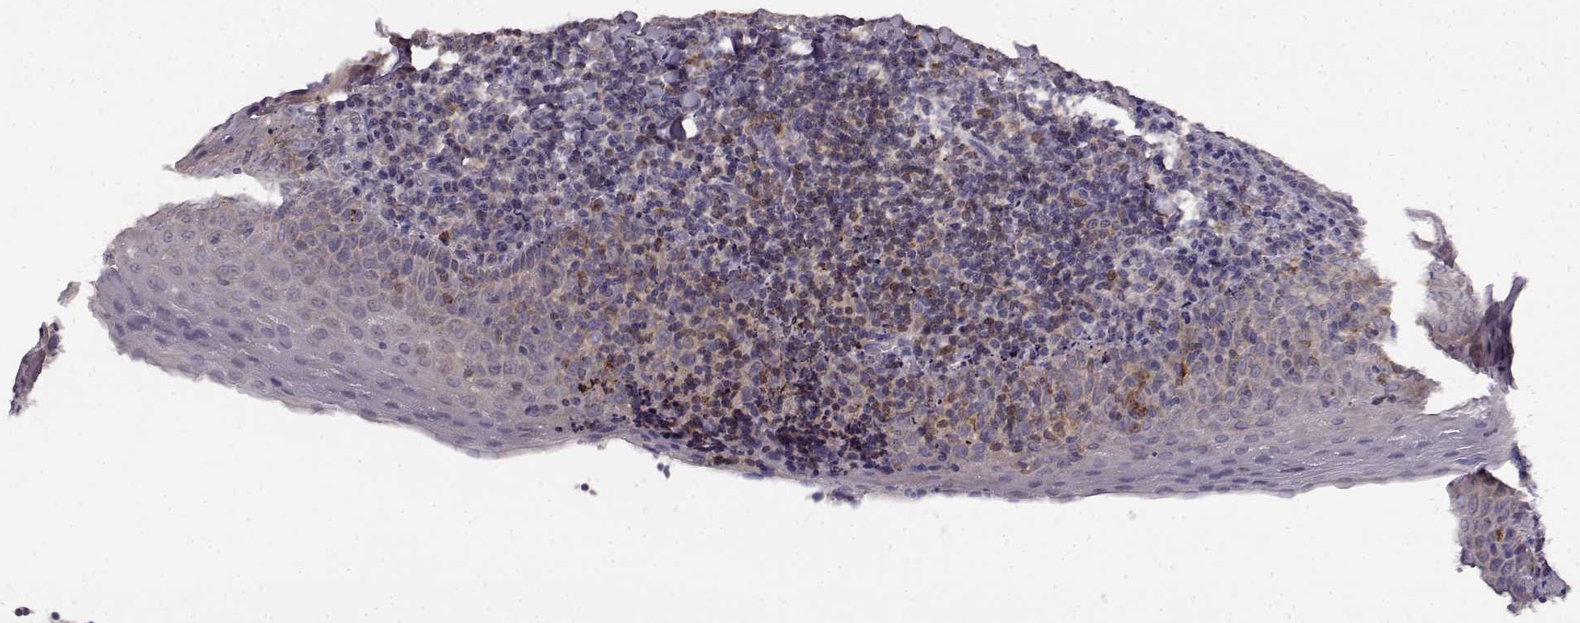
{"staining": {"intensity": "moderate", "quantity": "25%-75%", "location": "cytoplasmic/membranous"}, "tissue": "tonsil", "cell_type": "Germinal center cells", "image_type": "normal", "snomed": [{"axis": "morphology", "description": "Normal tissue, NOS"}, {"axis": "morphology", "description": "Inflammation, NOS"}, {"axis": "topography", "description": "Tonsil"}], "caption": "Protein positivity by immunohistochemistry (IHC) displays moderate cytoplasmic/membranous positivity in about 25%-75% of germinal center cells in benign tonsil. (brown staining indicates protein expression, while blue staining denotes nuclei).", "gene": "SPAG17", "patient": {"sex": "female", "age": 31}}